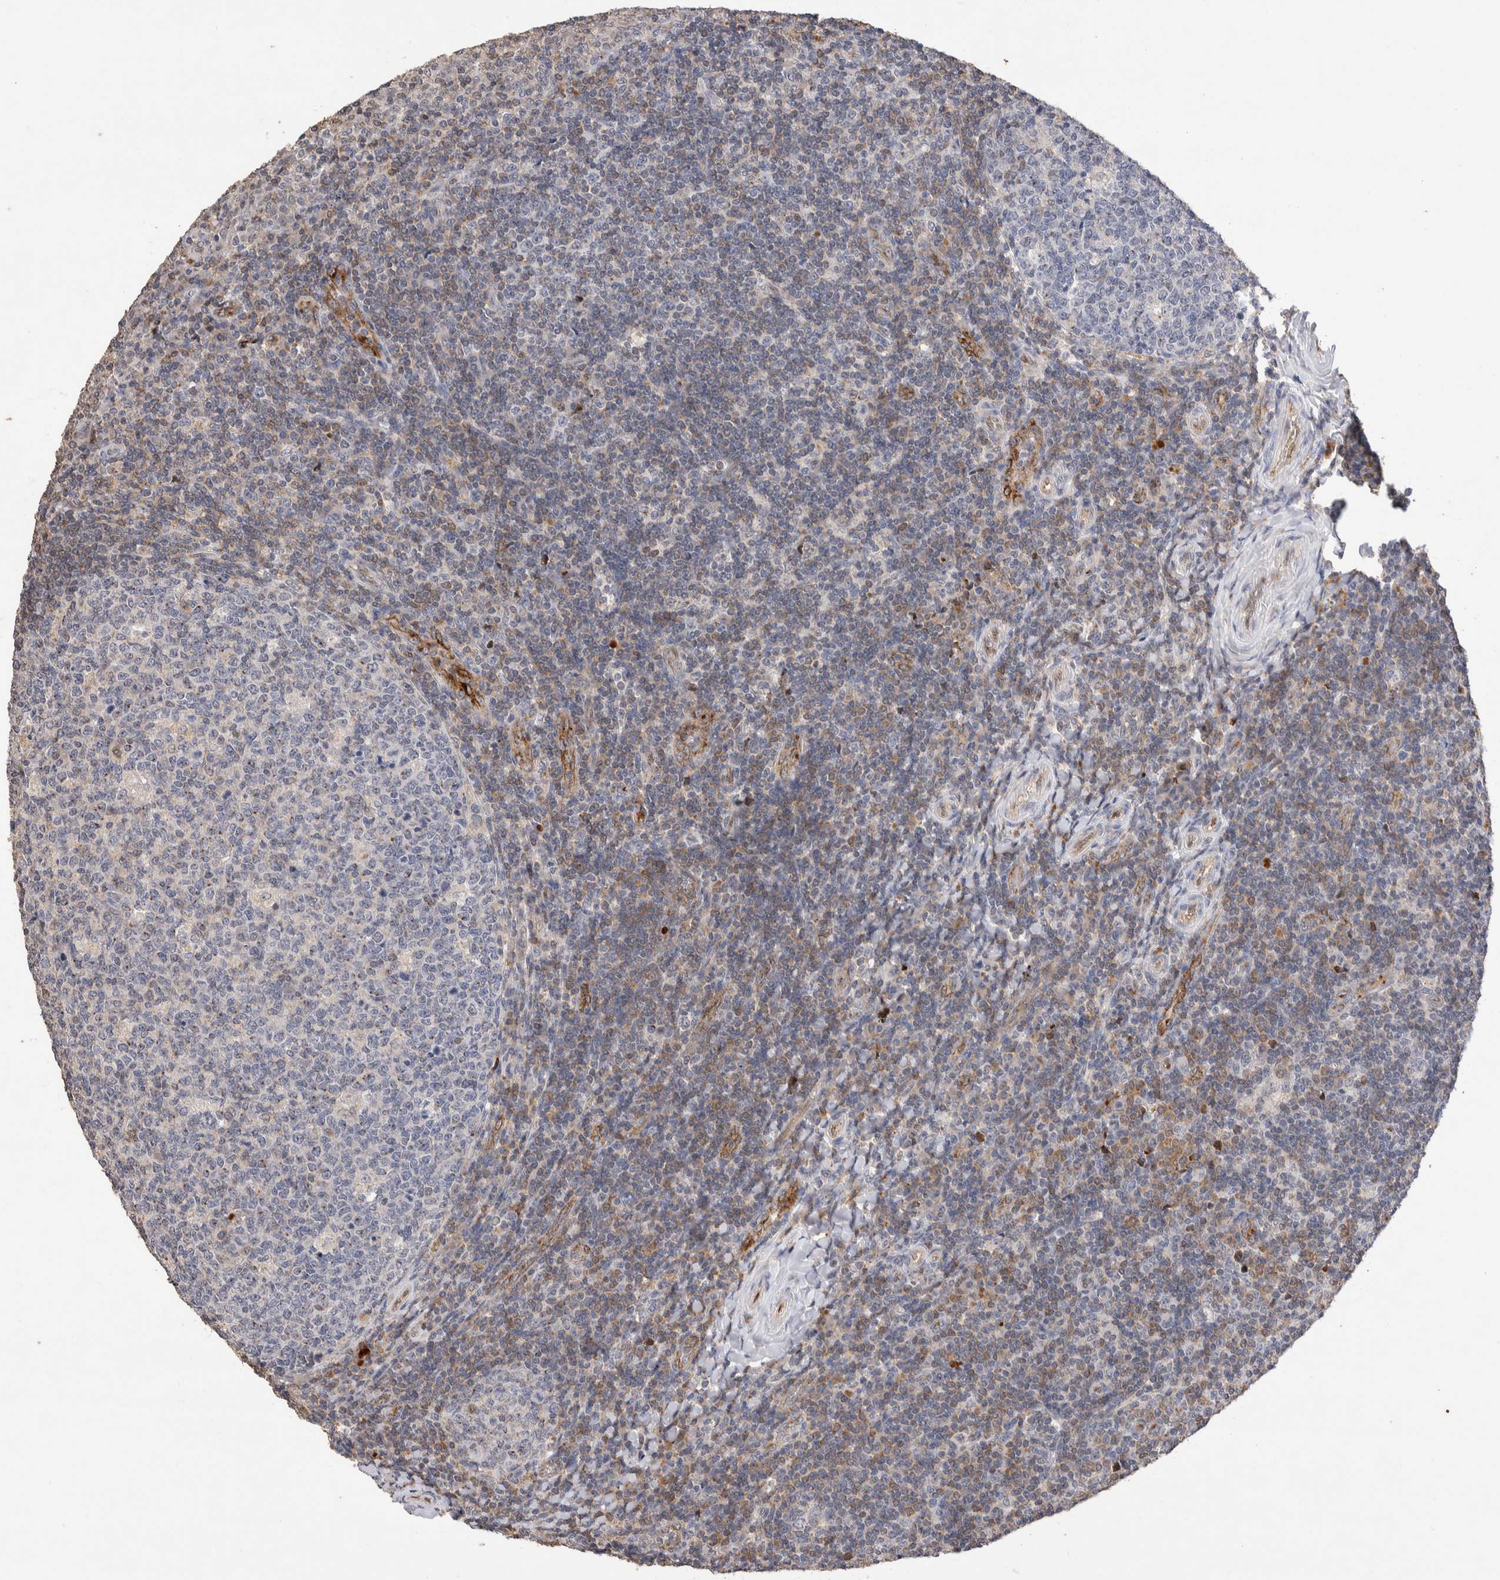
{"staining": {"intensity": "moderate", "quantity": "<25%", "location": "cytoplasmic/membranous"}, "tissue": "tonsil", "cell_type": "Germinal center cells", "image_type": "normal", "snomed": [{"axis": "morphology", "description": "Normal tissue, NOS"}, {"axis": "topography", "description": "Tonsil"}], "caption": "High-power microscopy captured an immunohistochemistry (IHC) micrograph of benign tonsil, revealing moderate cytoplasmic/membranous staining in about <25% of germinal center cells.", "gene": "NSMAF", "patient": {"sex": "female", "age": 19}}